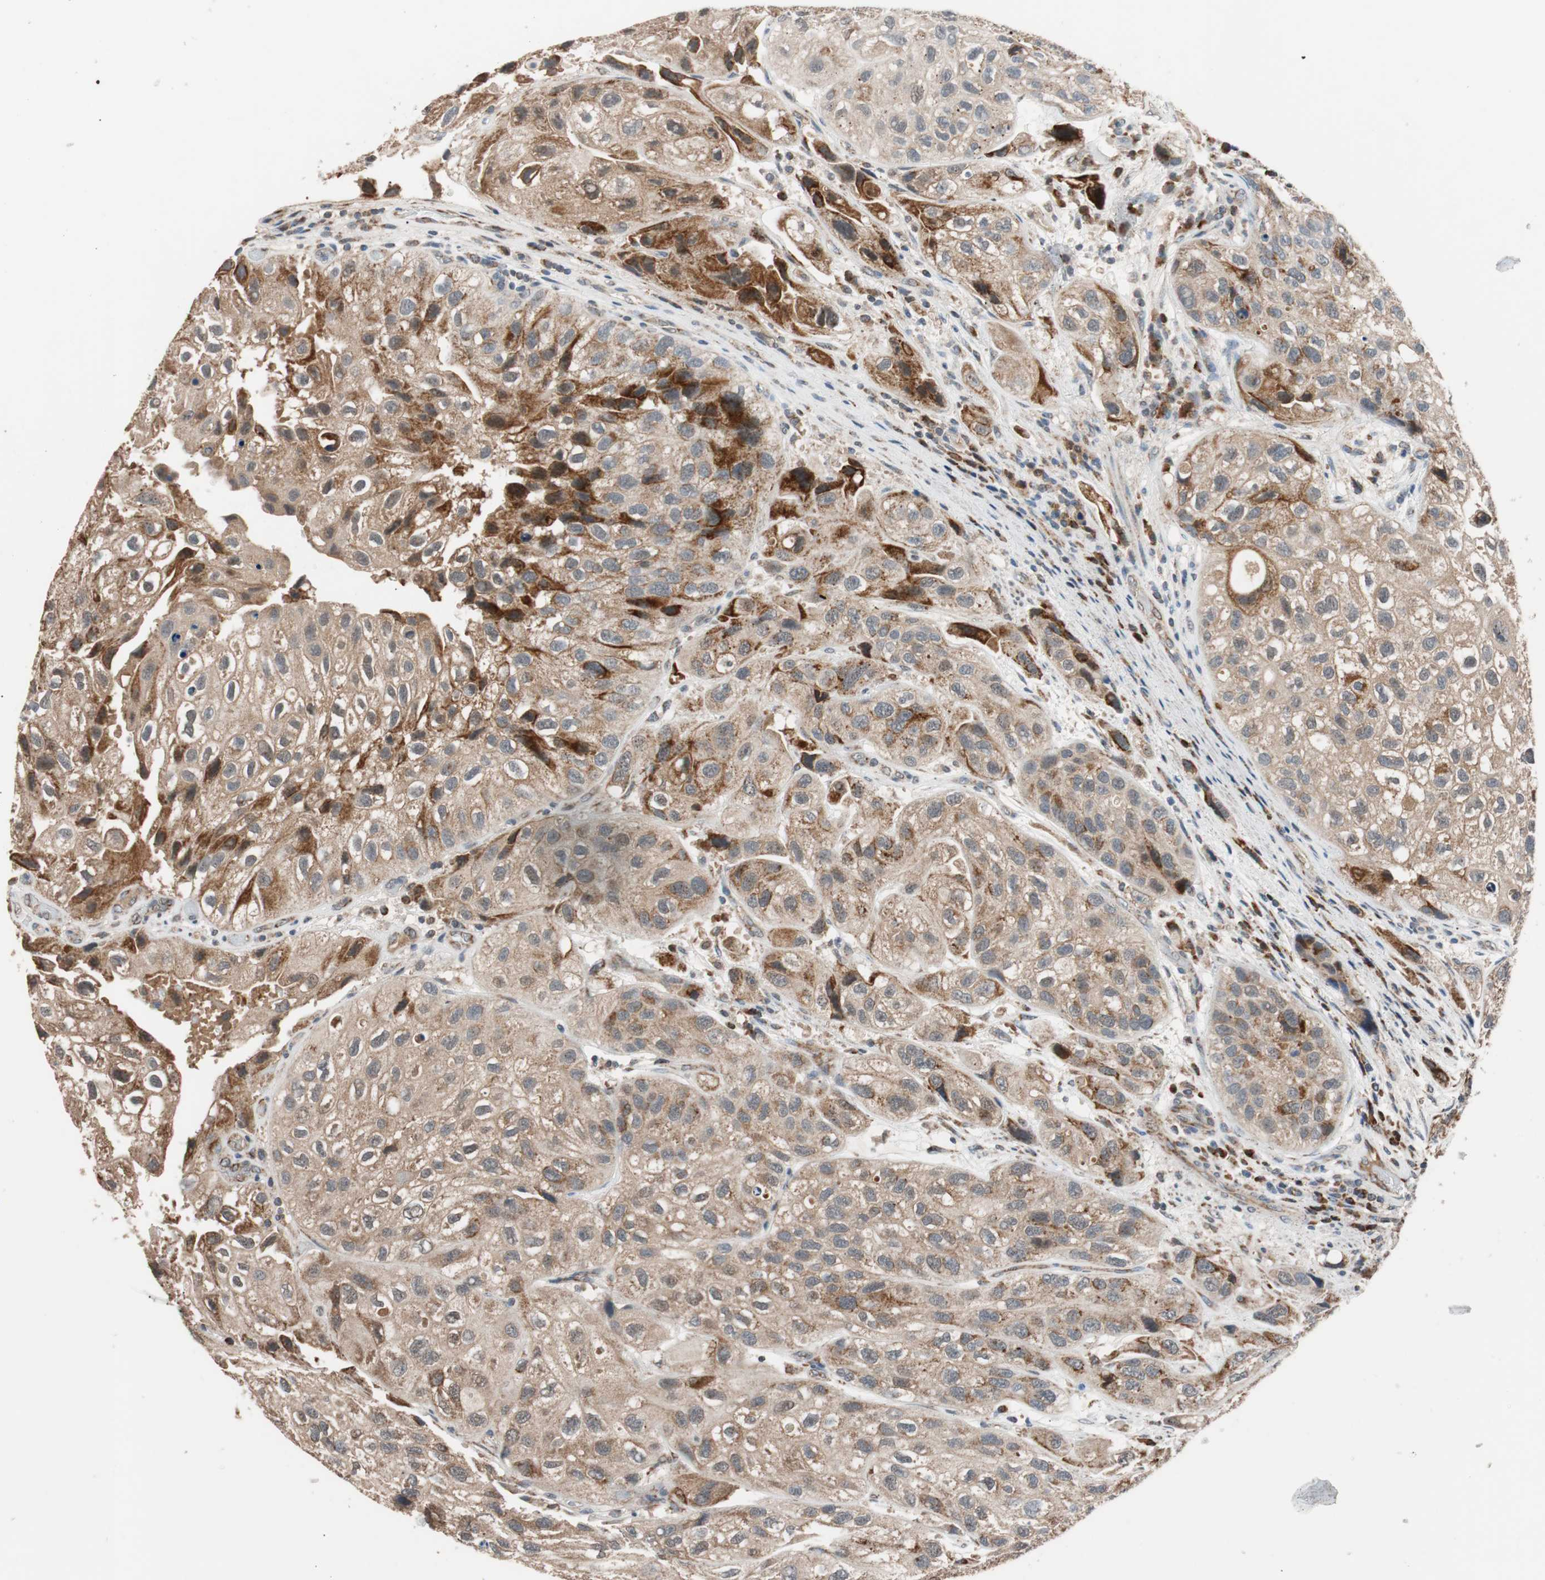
{"staining": {"intensity": "strong", "quantity": ">75%", "location": "cytoplasmic/membranous"}, "tissue": "urothelial cancer", "cell_type": "Tumor cells", "image_type": "cancer", "snomed": [{"axis": "morphology", "description": "Urothelial carcinoma, High grade"}, {"axis": "topography", "description": "Urinary bladder"}], "caption": "High-grade urothelial carcinoma tissue exhibits strong cytoplasmic/membranous expression in approximately >75% of tumor cells, visualized by immunohistochemistry.", "gene": "PITRM1", "patient": {"sex": "female", "age": 64}}